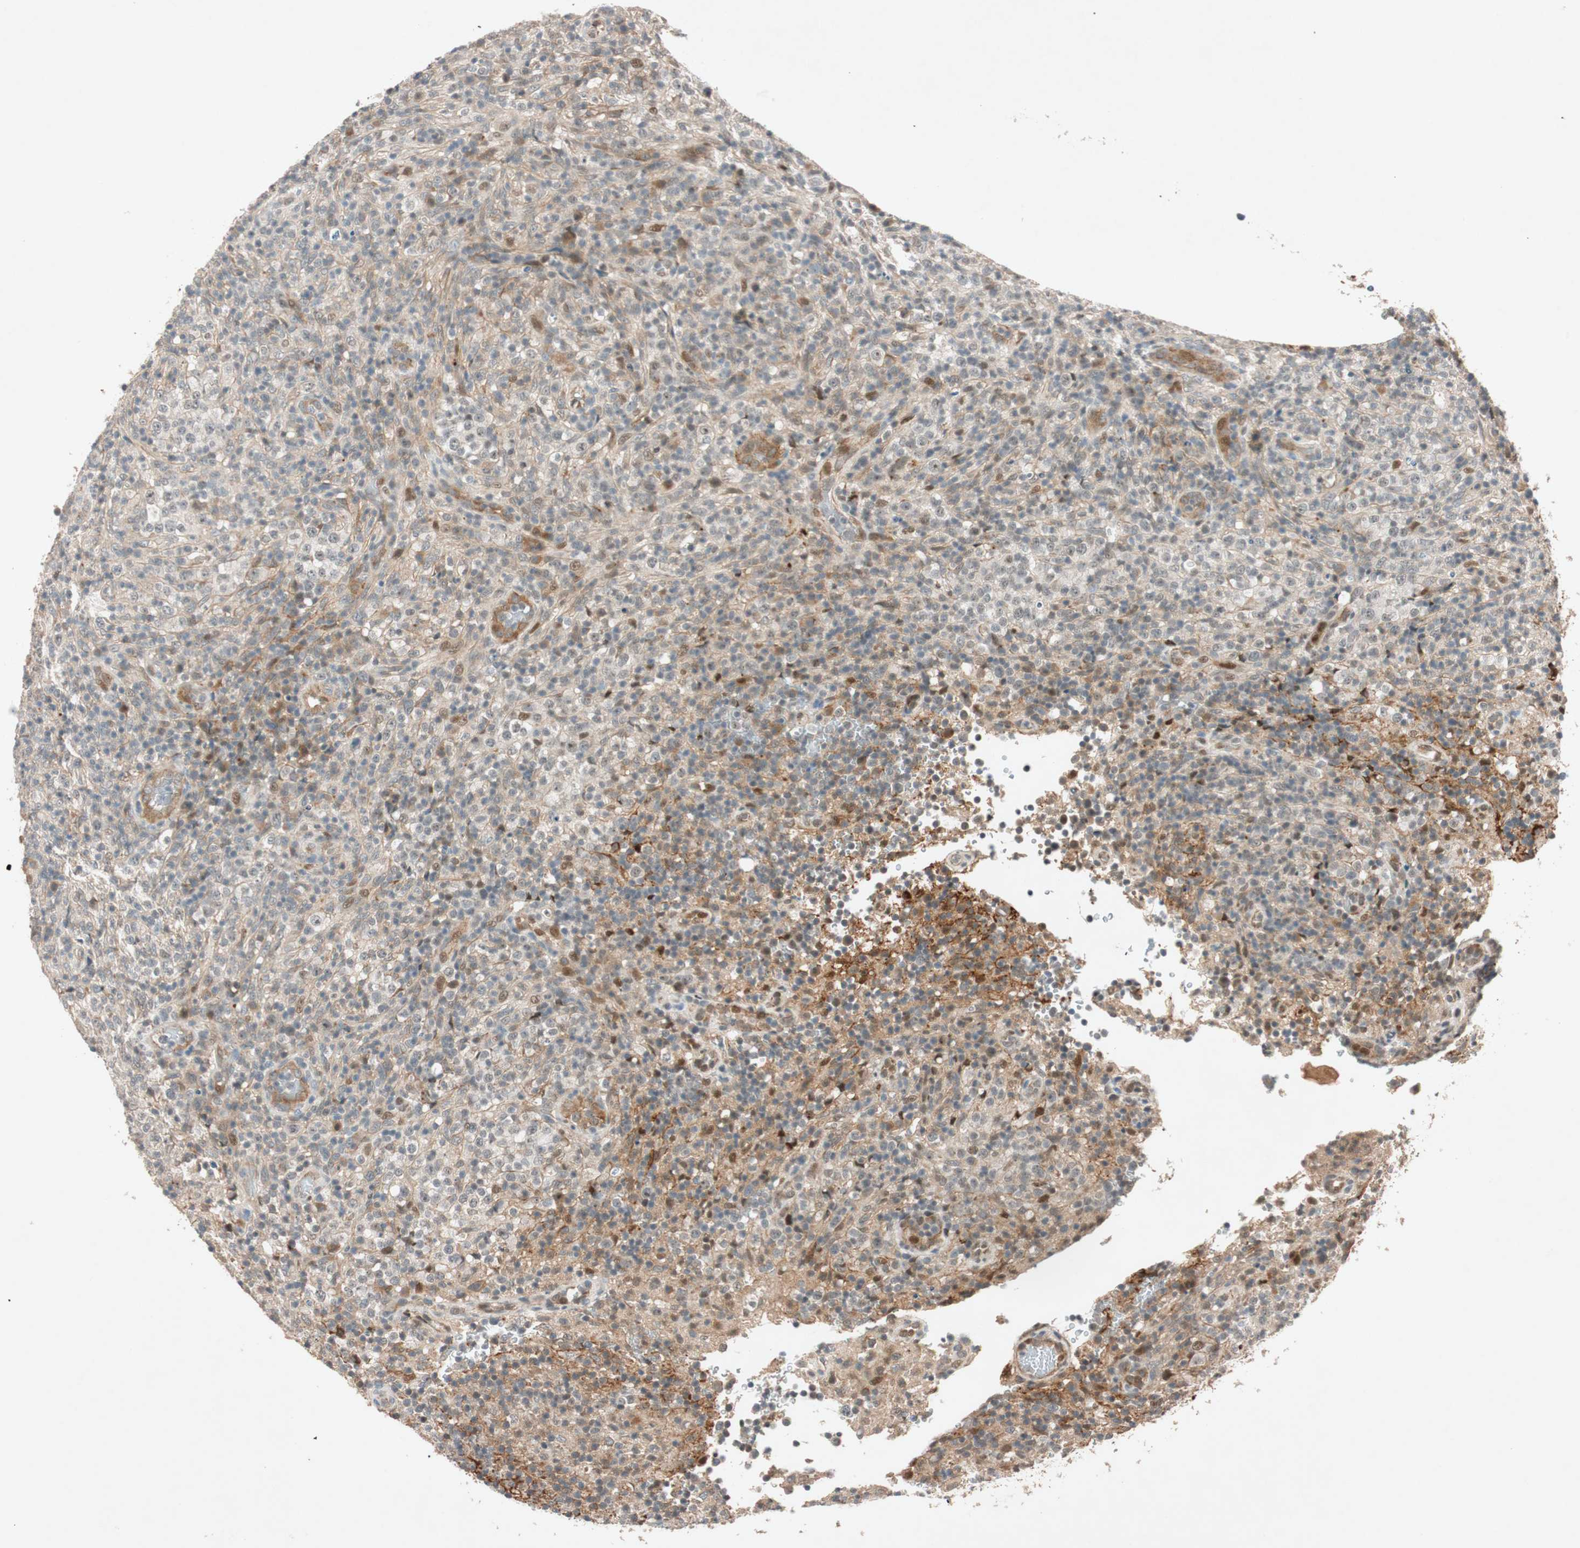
{"staining": {"intensity": "moderate", "quantity": "<25%", "location": "nuclear"}, "tissue": "lymphoma", "cell_type": "Tumor cells", "image_type": "cancer", "snomed": [{"axis": "morphology", "description": "Malignant lymphoma, non-Hodgkin's type, High grade"}, {"axis": "topography", "description": "Lymph node"}], "caption": "A high-resolution photomicrograph shows immunohistochemistry staining of lymphoma, which displays moderate nuclear expression in approximately <25% of tumor cells. The staining is performed using DAB (3,3'-diaminobenzidine) brown chromogen to label protein expression. The nuclei are counter-stained blue using hematoxylin.", "gene": "EPHA6", "patient": {"sex": "female", "age": 76}}